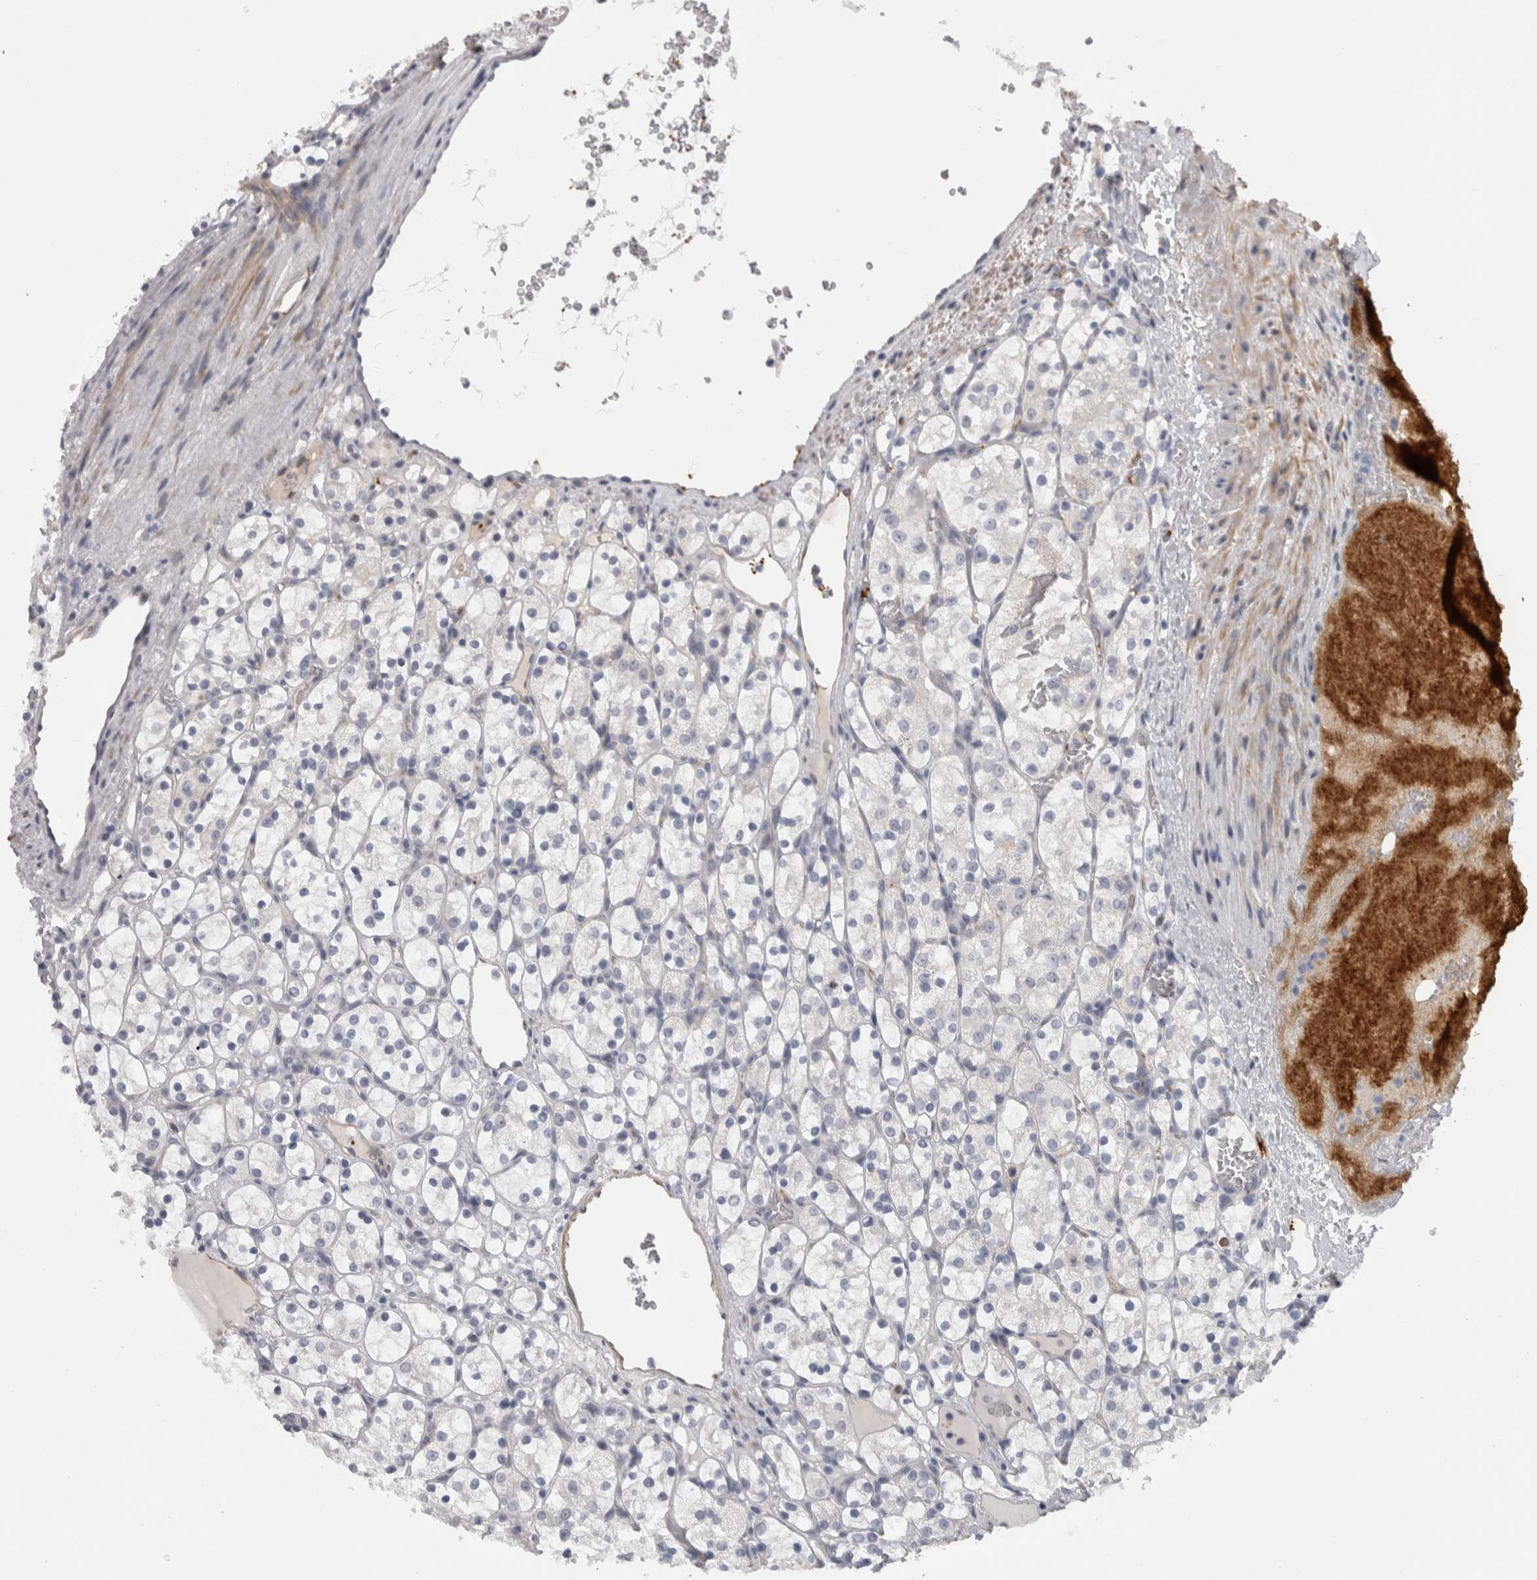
{"staining": {"intensity": "negative", "quantity": "none", "location": "none"}, "tissue": "renal cancer", "cell_type": "Tumor cells", "image_type": "cancer", "snomed": [{"axis": "morphology", "description": "Adenocarcinoma, NOS"}, {"axis": "topography", "description": "Kidney"}], "caption": "IHC of renal cancer (adenocarcinoma) shows no positivity in tumor cells.", "gene": "RMDN1", "patient": {"sex": "female", "age": 69}}